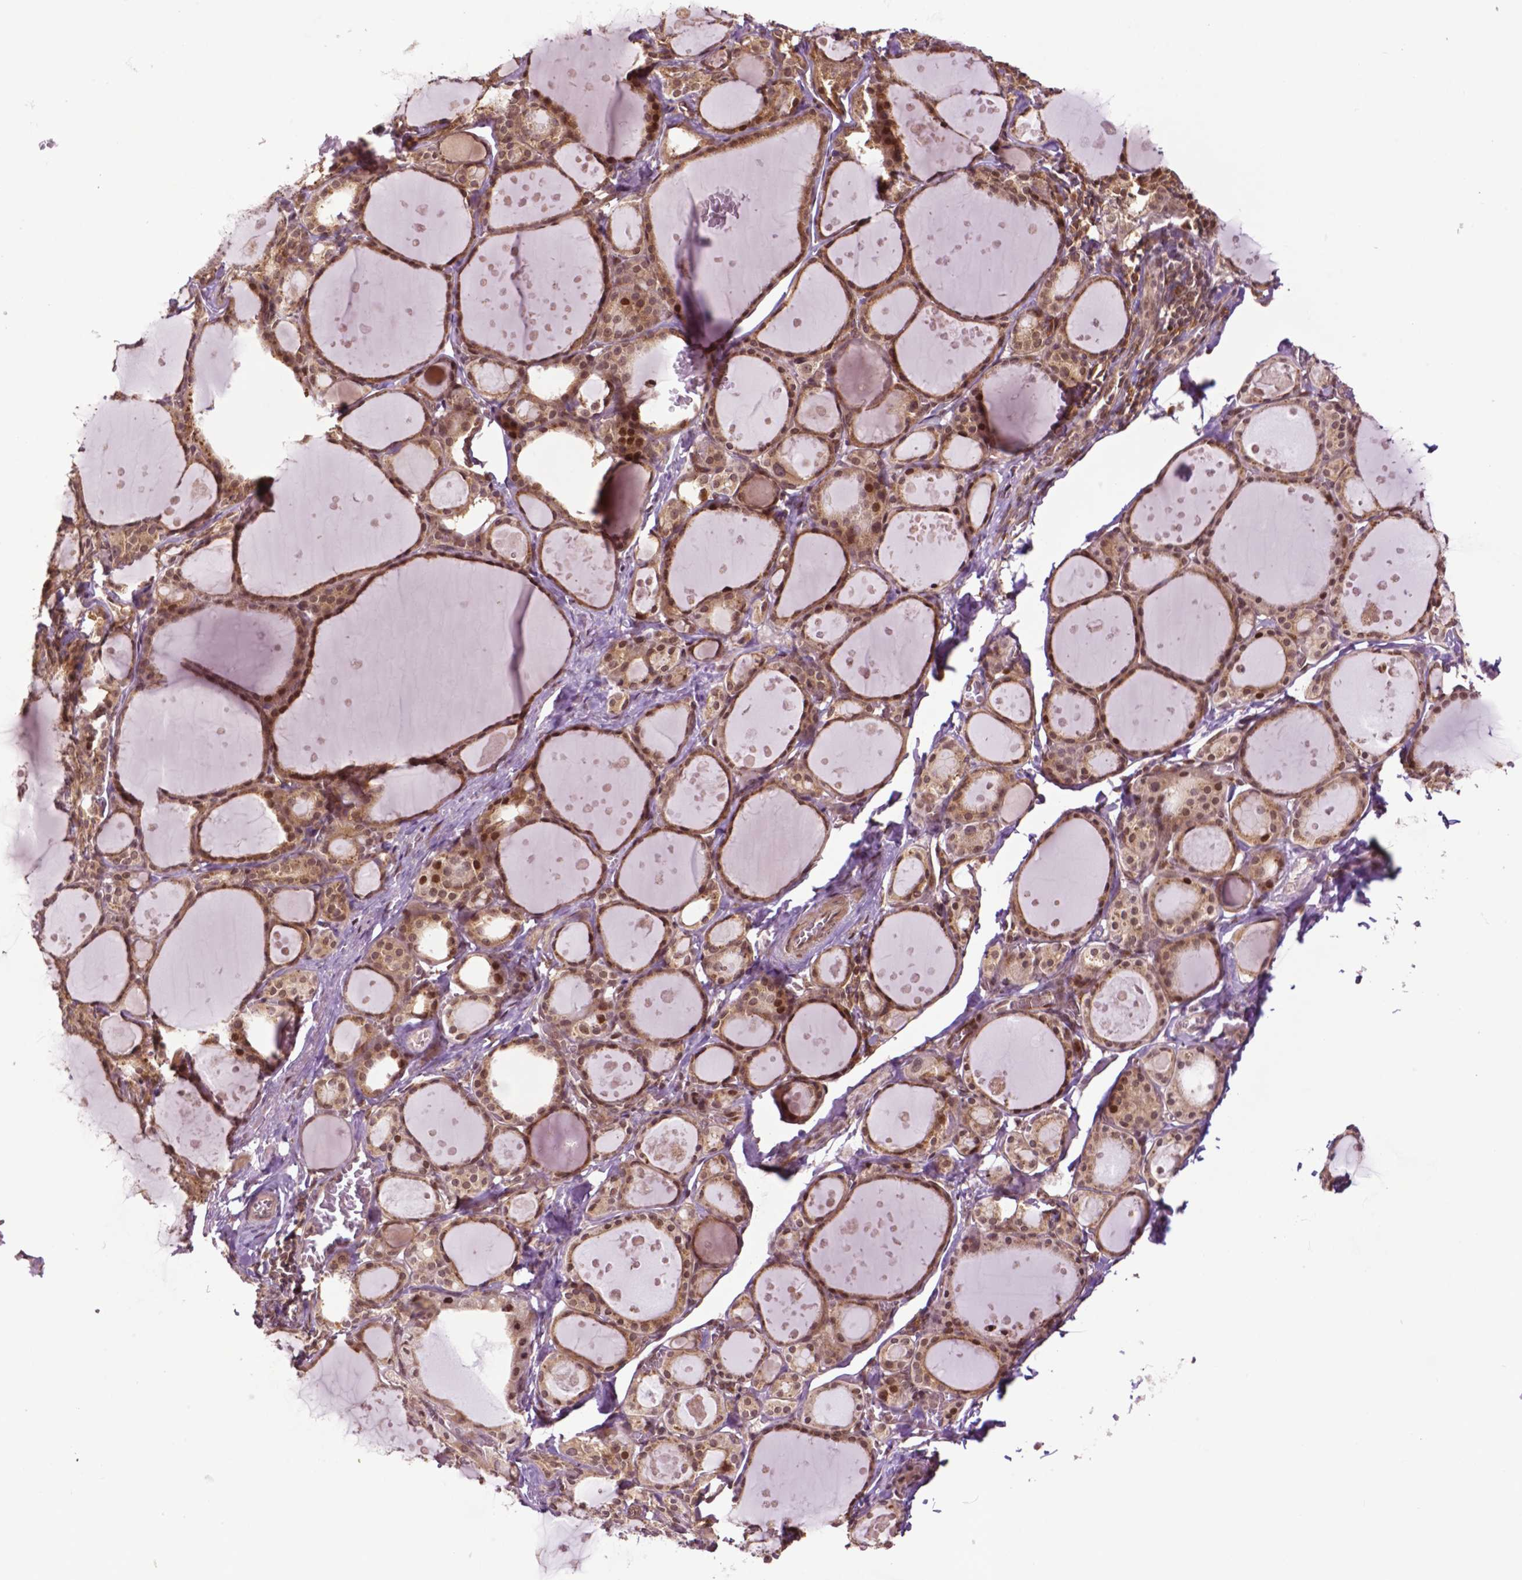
{"staining": {"intensity": "moderate", "quantity": ">75%", "location": "cytoplasmic/membranous,nuclear"}, "tissue": "thyroid gland", "cell_type": "Glandular cells", "image_type": "normal", "snomed": [{"axis": "morphology", "description": "Normal tissue, NOS"}, {"axis": "topography", "description": "Thyroid gland"}], "caption": "Thyroid gland stained with immunohistochemistry (IHC) shows moderate cytoplasmic/membranous,nuclear staining in approximately >75% of glandular cells.", "gene": "TMX2", "patient": {"sex": "male", "age": 68}}